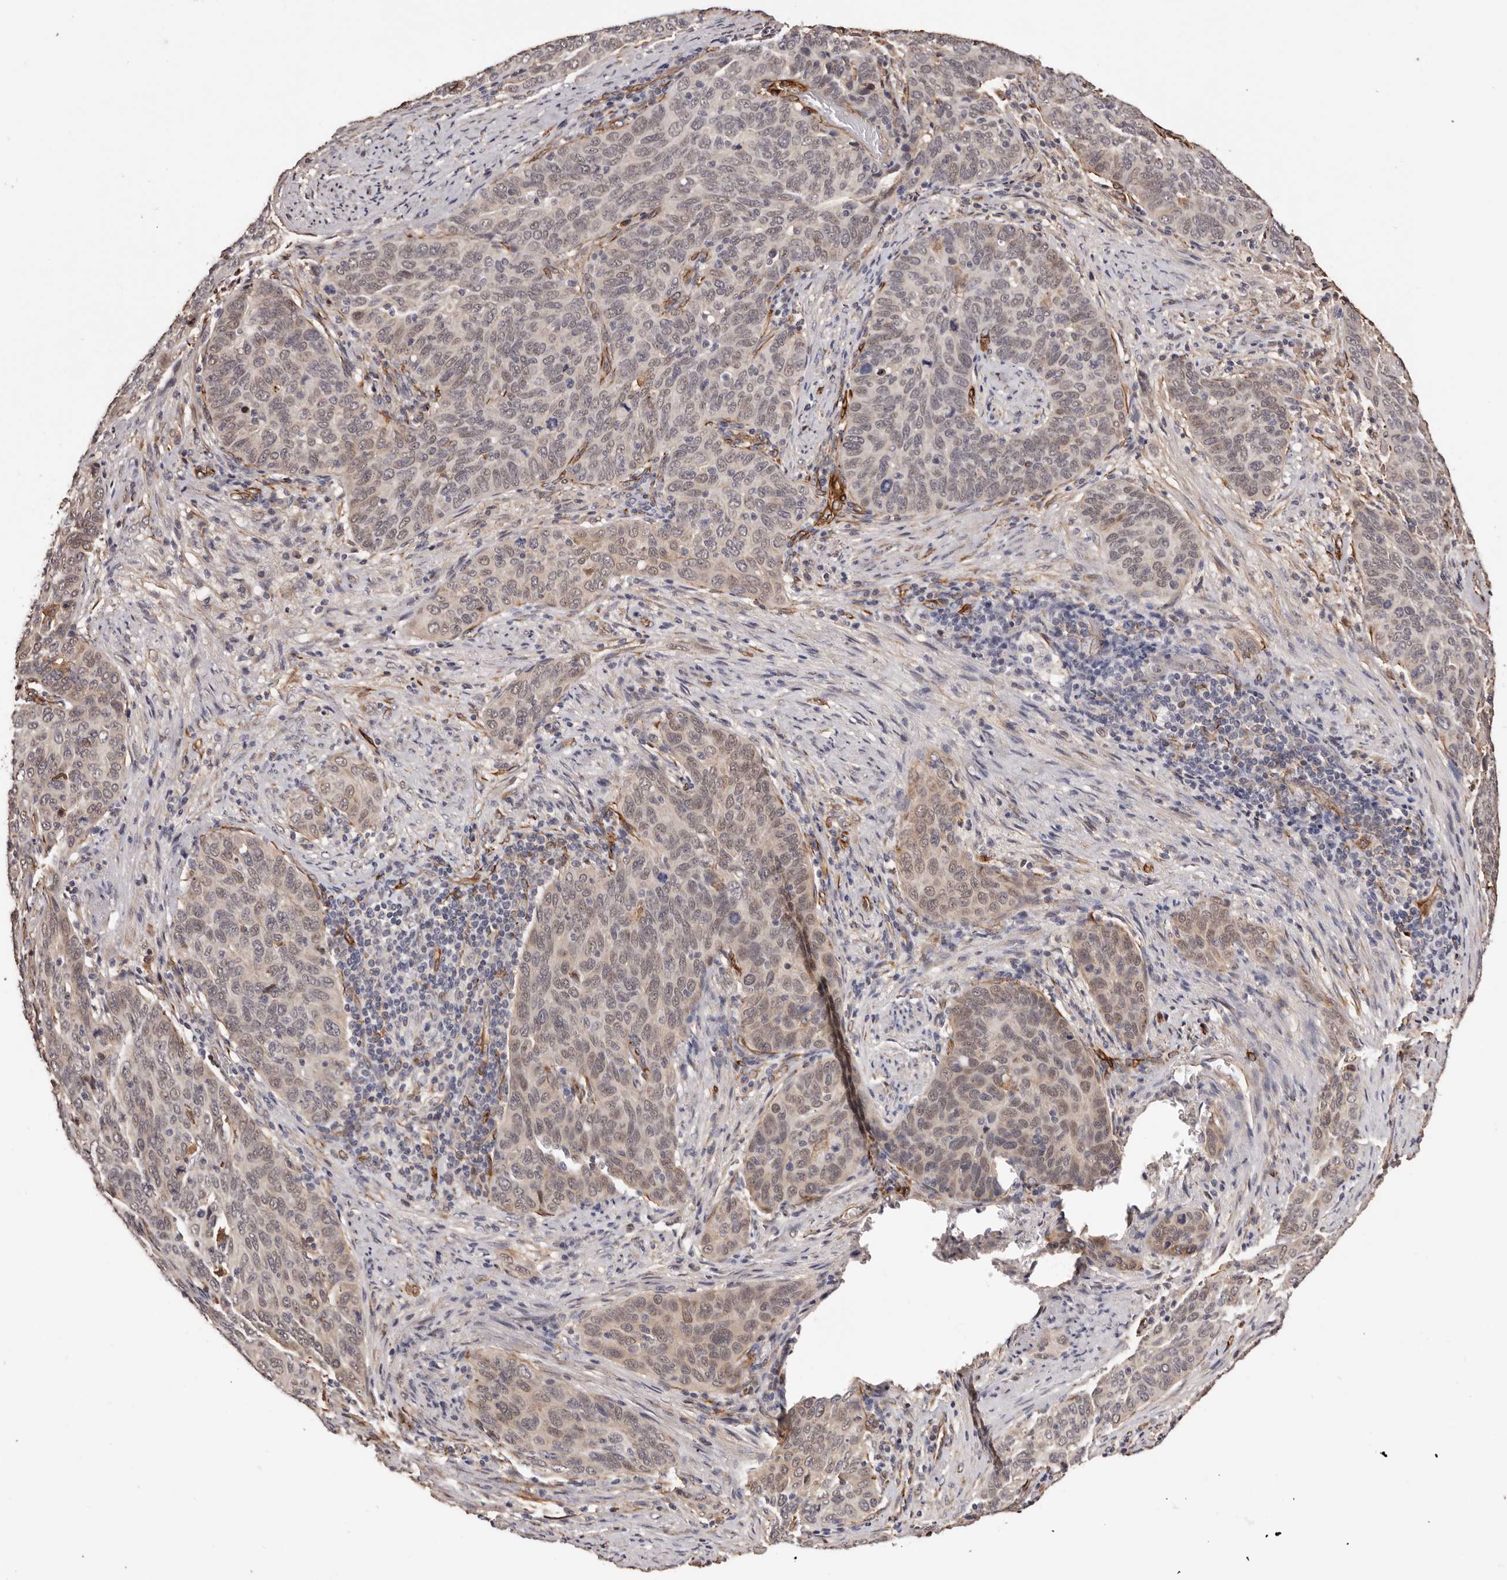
{"staining": {"intensity": "weak", "quantity": "25%-75%", "location": "cytoplasmic/membranous,nuclear"}, "tissue": "cervical cancer", "cell_type": "Tumor cells", "image_type": "cancer", "snomed": [{"axis": "morphology", "description": "Squamous cell carcinoma, NOS"}, {"axis": "topography", "description": "Cervix"}], "caption": "A histopathology image of squamous cell carcinoma (cervical) stained for a protein reveals weak cytoplasmic/membranous and nuclear brown staining in tumor cells.", "gene": "ZNF557", "patient": {"sex": "female", "age": 60}}